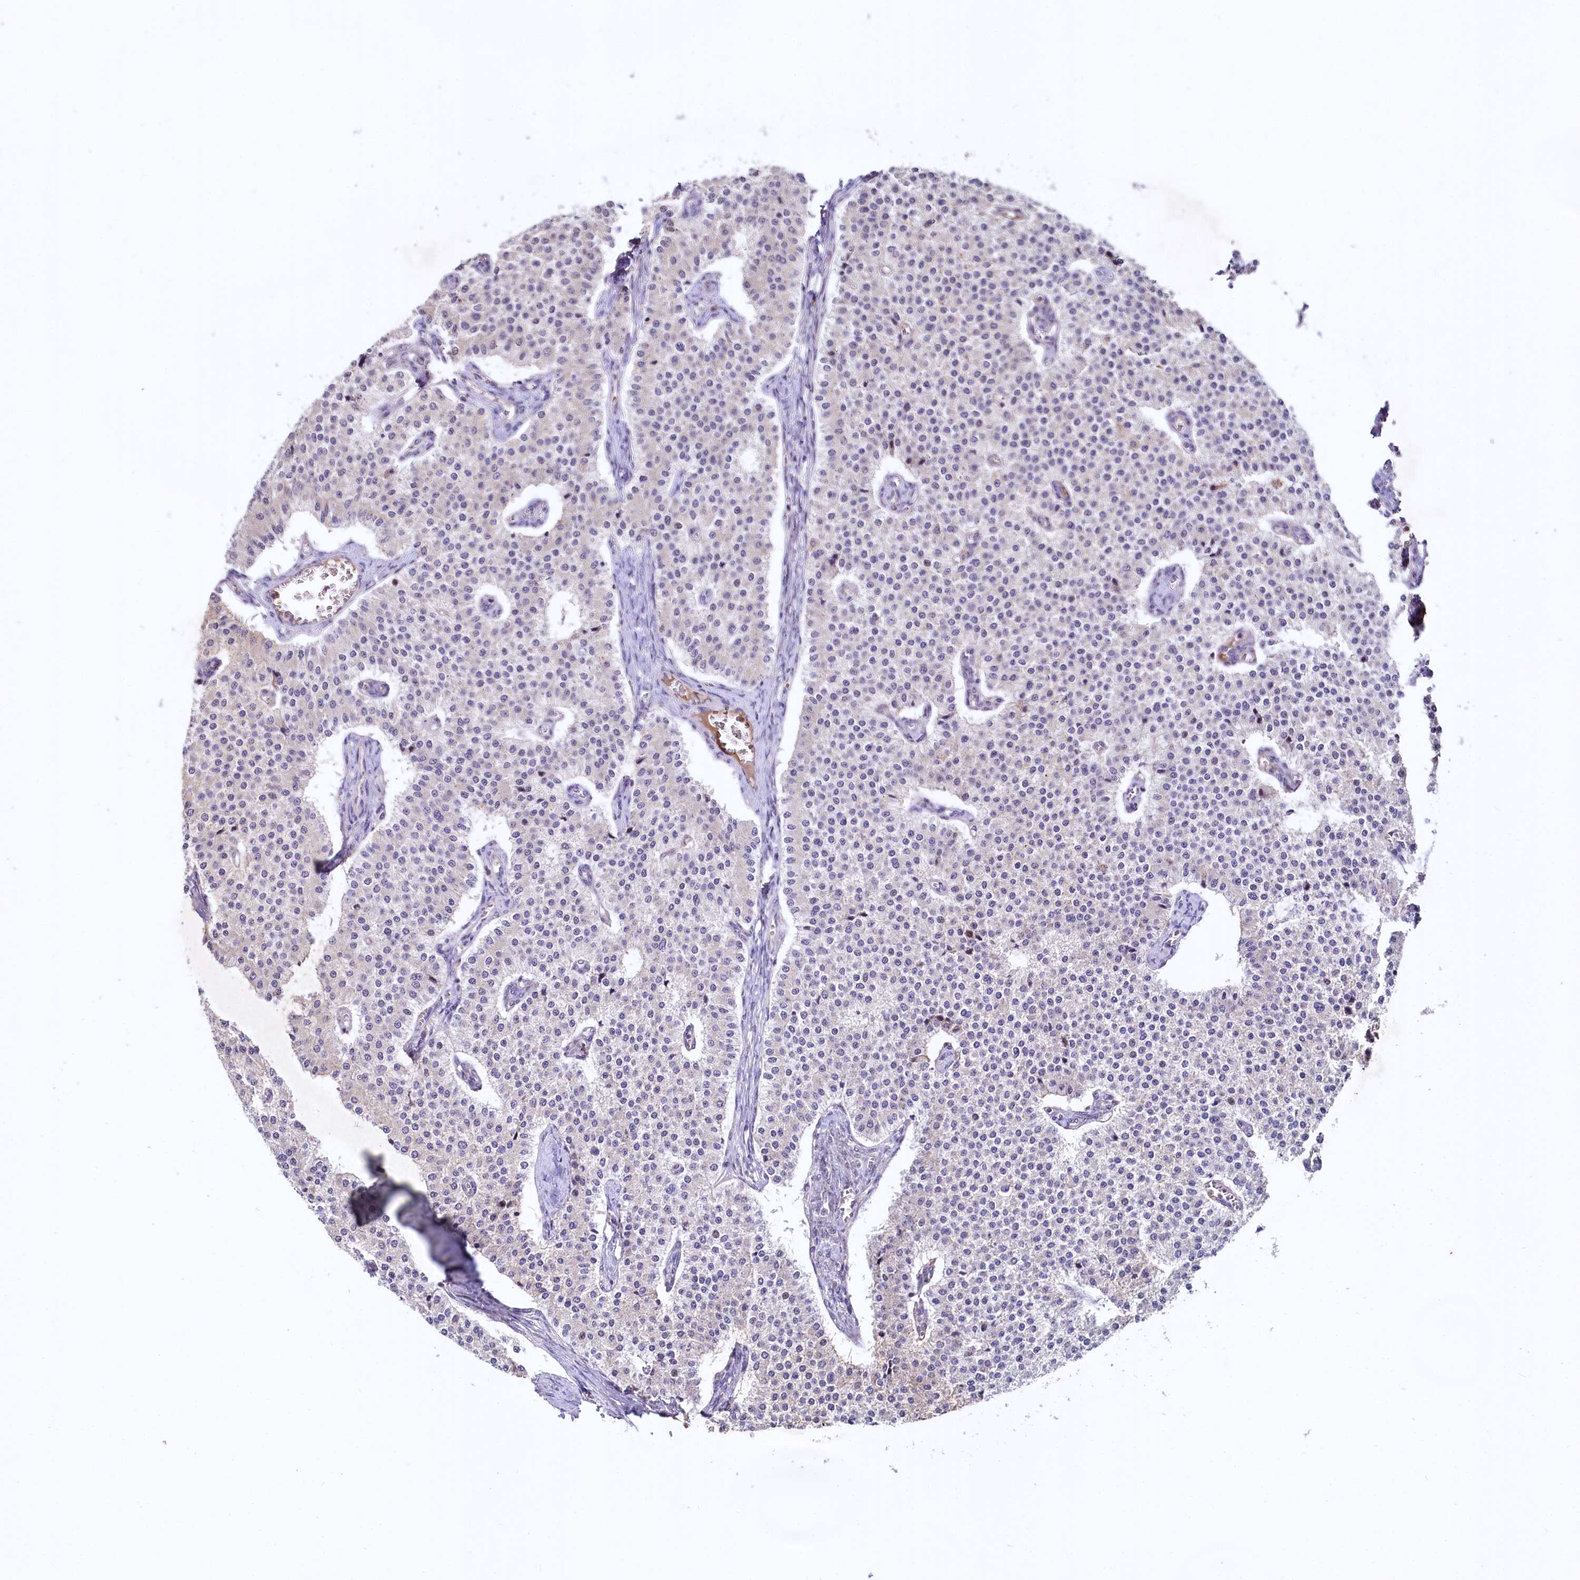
{"staining": {"intensity": "weak", "quantity": "<25%", "location": "cytoplasmic/membranous"}, "tissue": "carcinoid", "cell_type": "Tumor cells", "image_type": "cancer", "snomed": [{"axis": "morphology", "description": "Carcinoid, malignant, NOS"}, {"axis": "topography", "description": "Colon"}], "caption": "IHC micrograph of neoplastic tissue: malignant carcinoid stained with DAB displays no significant protein positivity in tumor cells. Brightfield microscopy of immunohistochemistry stained with DAB (3,3'-diaminobenzidine) (brown) and hematoxylin (blue), captured at high magnification.", "gene": "N4BP2L1", "patient": {"sex": "female", "age": 52}}